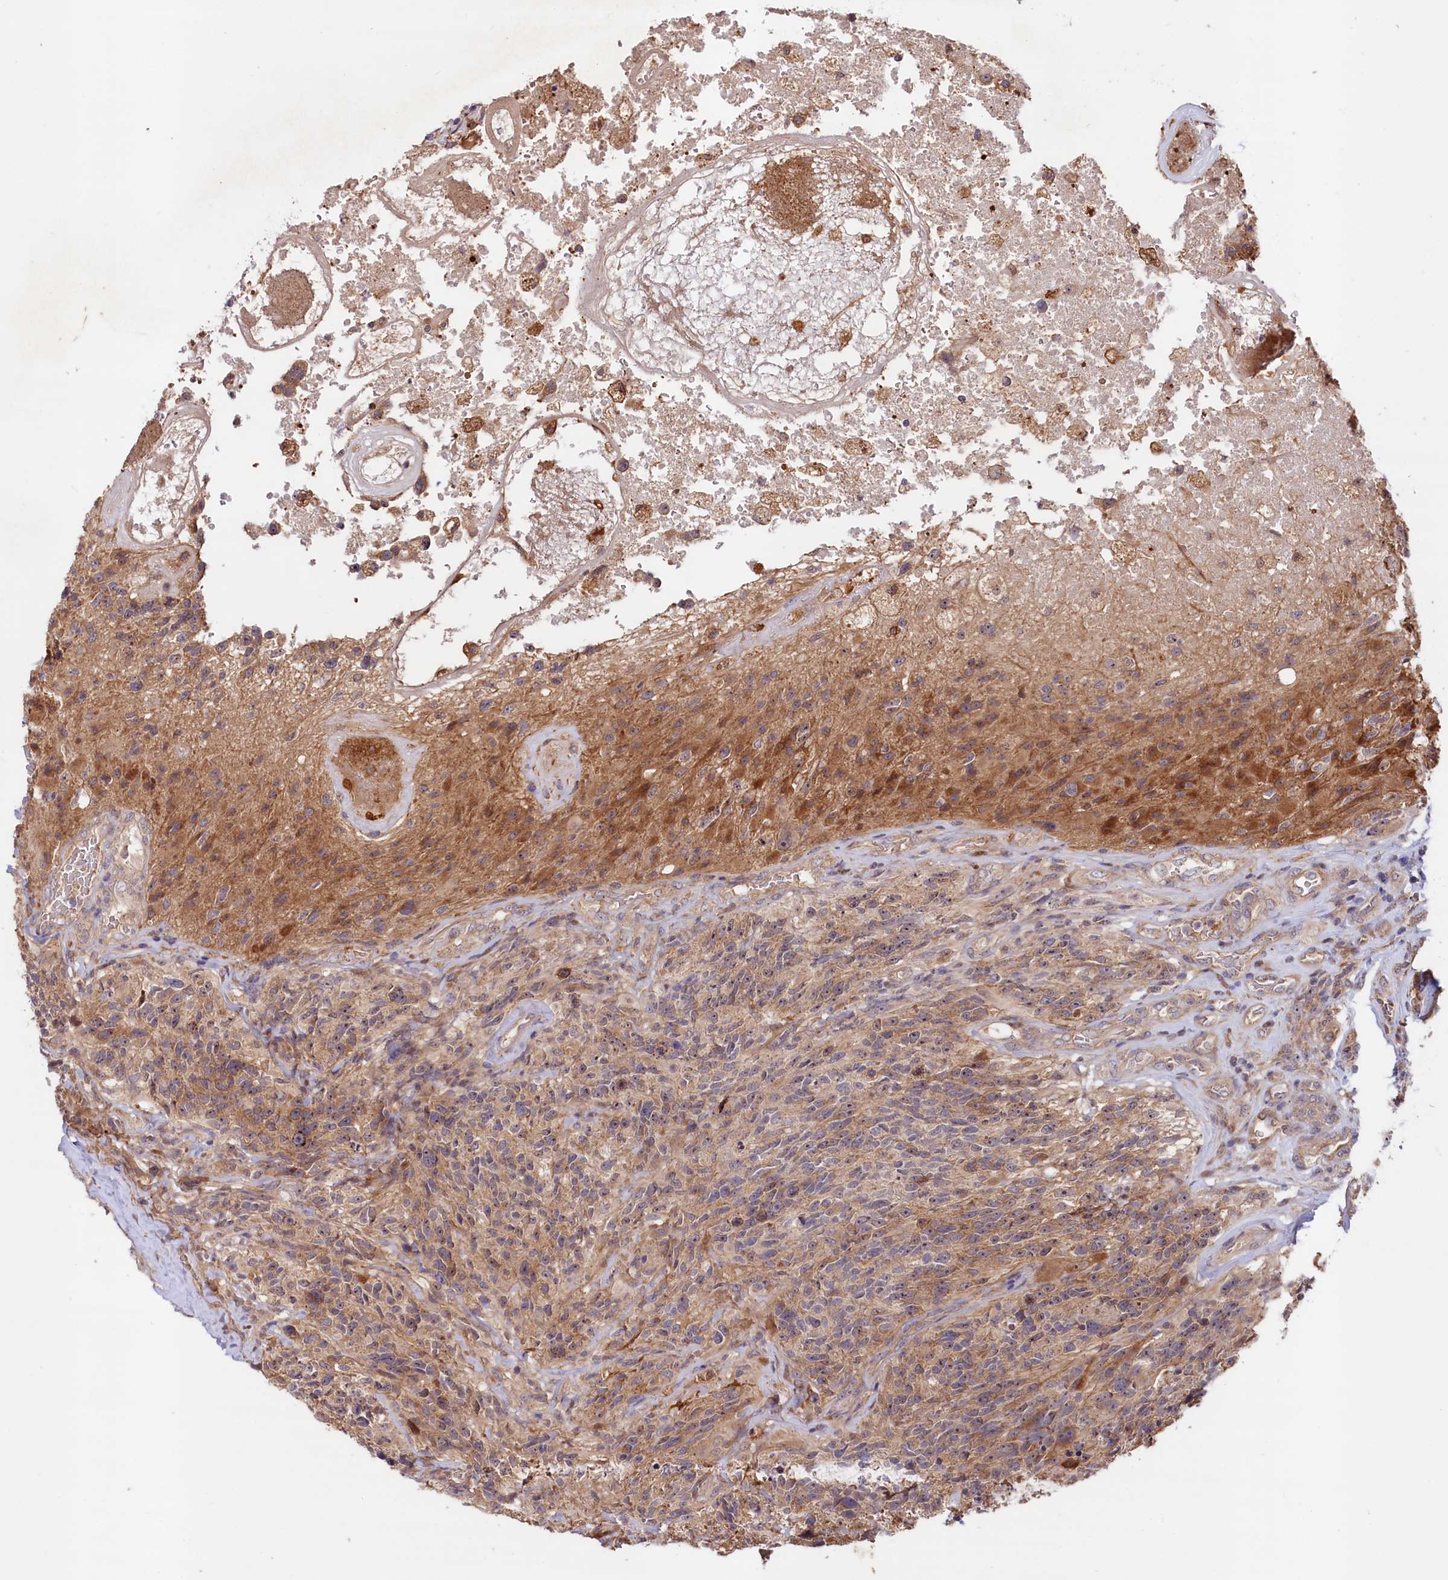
{"staining": {"intensity": "moderate", "quantity": "25%-75%", "location": "cytoplasmic/membranous"}, "tissue": "glioma", "cell_type": "Tumor cells", "image_type": "cancer", "snomed": [{"axis": "morphology", "description": "Glioma, malignant, High grade"}, {"axis": "topography", "description": "Brain"}], "caption": "Glioma tissue demonstrates moderate cytoplasmic/membranous expression in about 25%-75% of tumor cells, visualized by immunohistochemistry.", "gene": "NEDD1", "patient": {"sex": "male", "age": 76}}